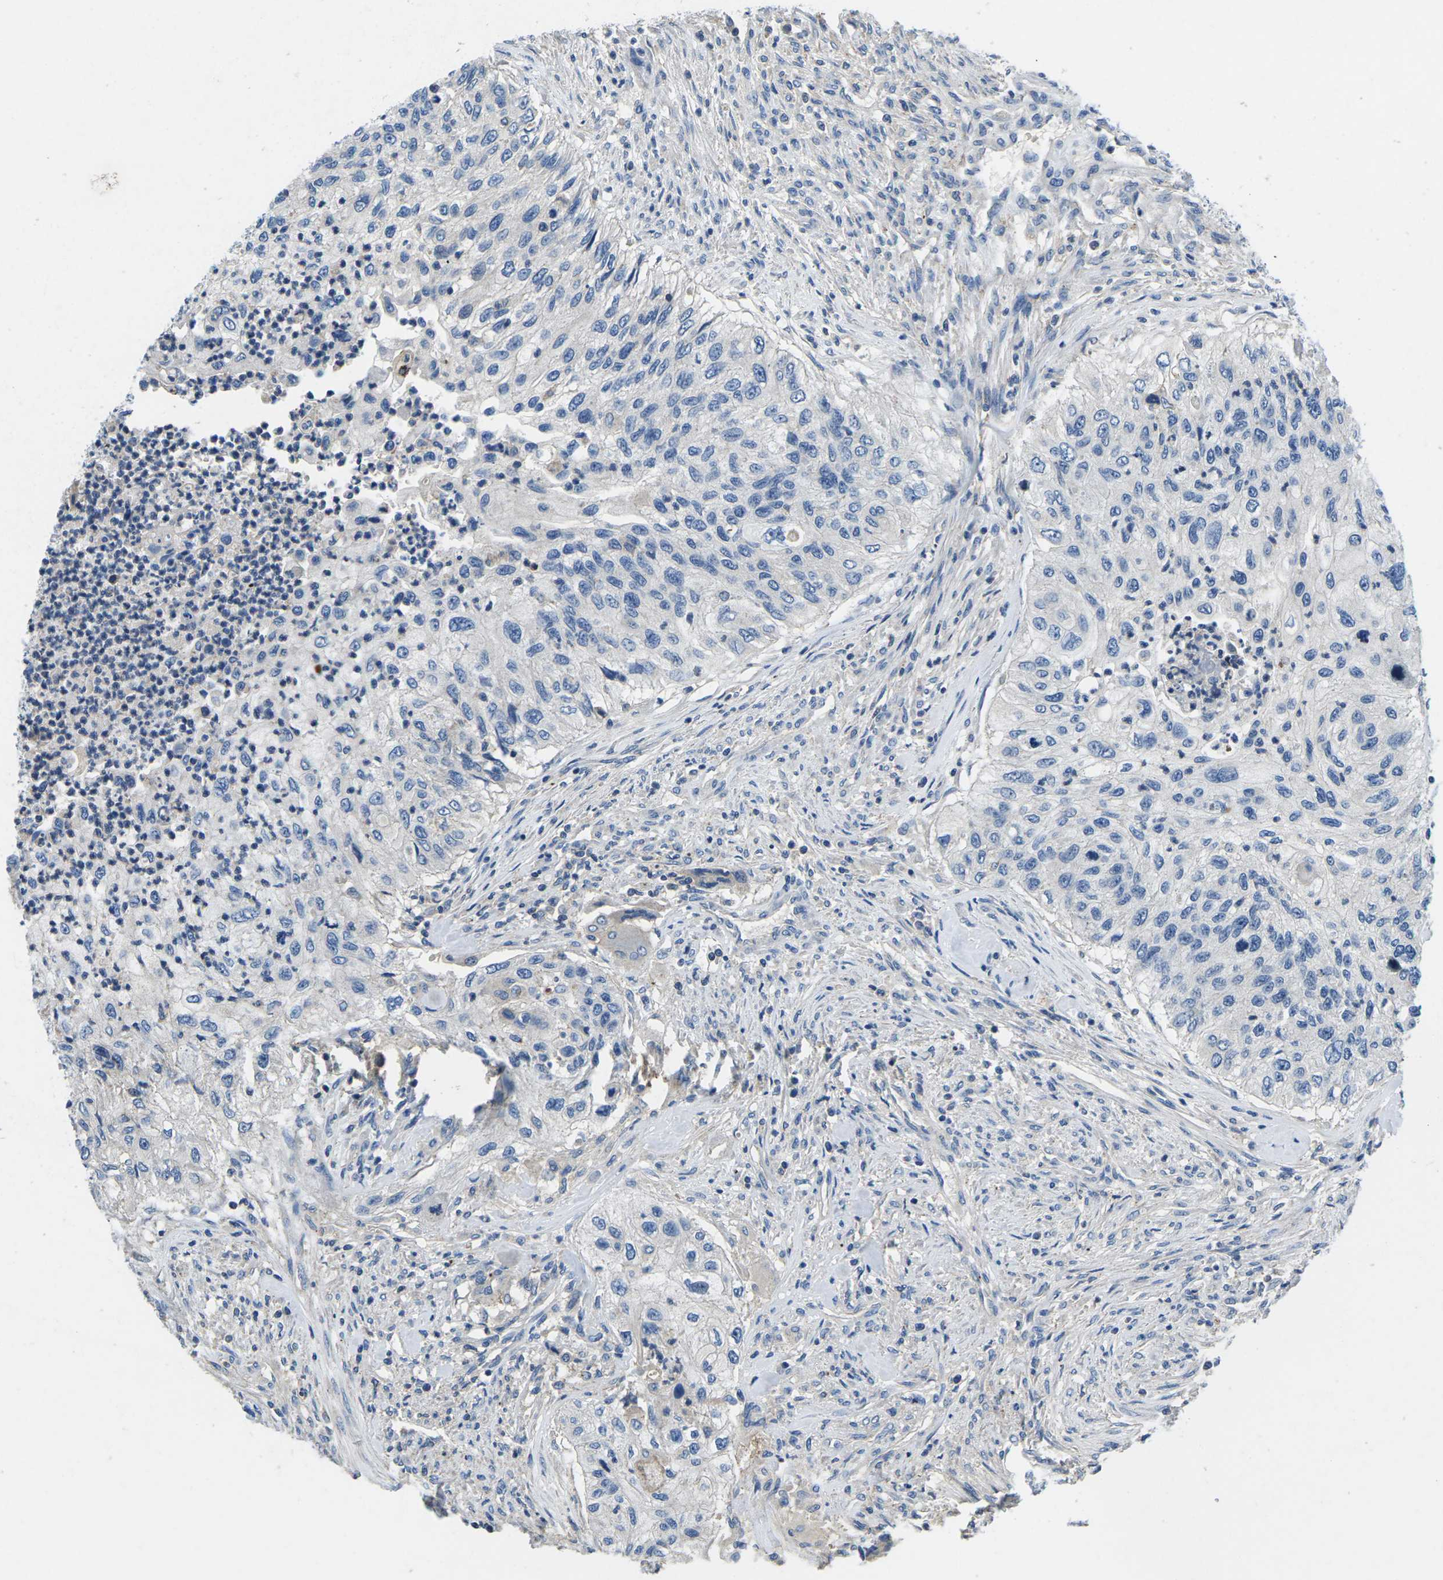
{"staining": {"intensity": "negative", "quantity": "none", "location": "none"}, "tissue": "urothelial cancer", "cell_type": "Tumor cells", "image_type": "cancer", "snomed": [{"axis": "morphology", "description": "Urothelial carcinoma, High grade"}, {"axis": "topography", "description": "Urinary bladder"}], "caption": "Image shows no protein staining in tumor cells of urothelial cancer tissue.", "gene": "PDCD6IP", "patient": {"sex": "female", "age": 60}}